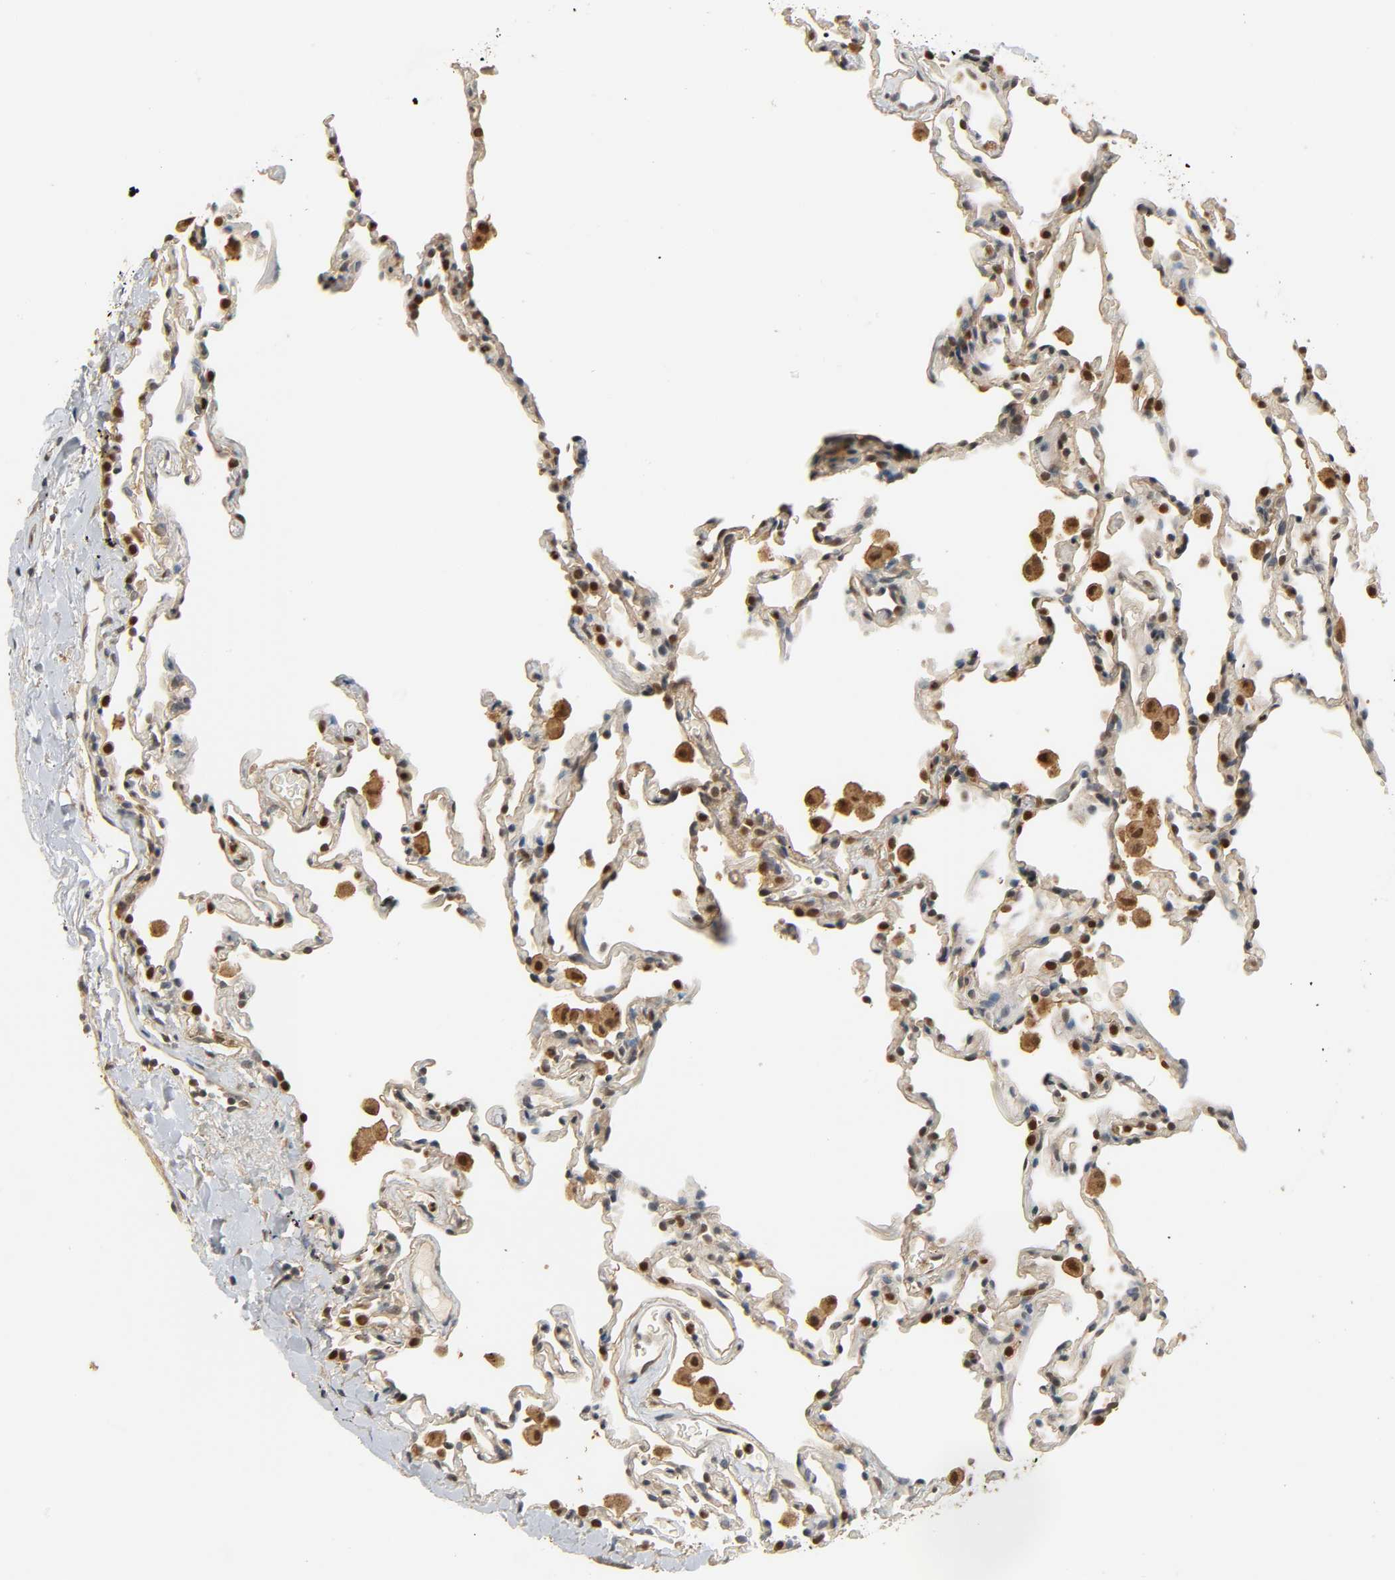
{"staining": {"intensity": "moderate", "quantity": "25%-75%", "location": "nuclear"}, "tissue": "lung", "cell_type": "Alveolar cells", "image_type": "normal", "snomed": [{"axis": "morphology", "description": "Normal tissue, NOS"}, {"axis": "morphology", "description": "Soft tissue tumor metastatic"}, {"axis": "topography", "description": "Lung"}], "caption": "Protein staining displays moderate nuclear staining in about 25%-75% of alveolar cells in unremarkable lung. The protein of interest is shown in brown color, while the nuclei are stained blue.", "gene": "ZFPM2", "patient": {"sex": "male", "age": 59}}